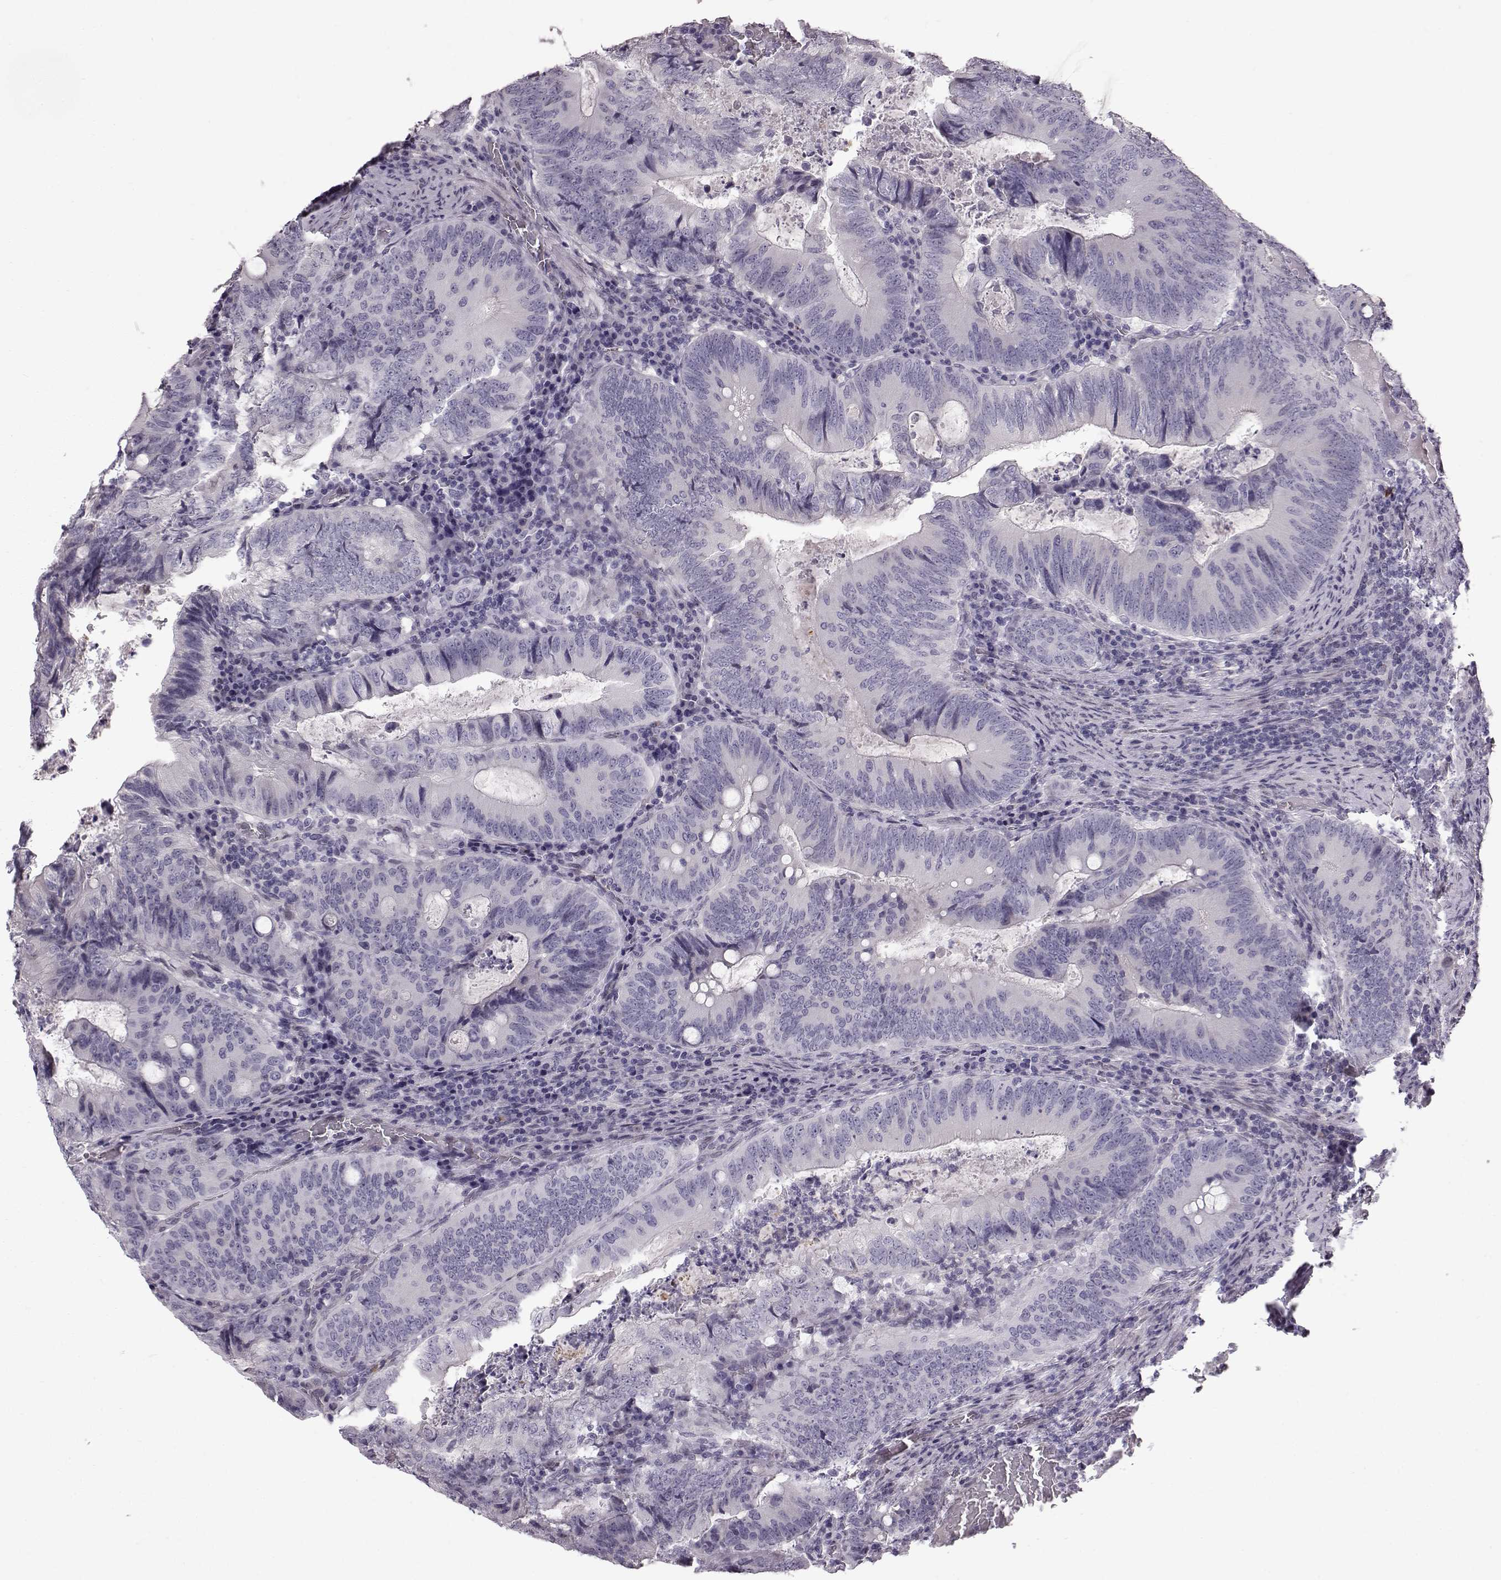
{"staining": {"intensity": "negative", "quantity": "none", "location": "none"}, "tissue": "colorectal cancer", "cell_type": "Tumor cells", "image_type": "cancer", "snomed": [{"axis": "morphology", "description": "Adenocarcinoma, NOS"}, {"axis": "topography", "description": "Colon"}], "caption": "Immunohistochemistry histopathology image of neoplastic tissue: human adenocarcinoma (colorectal) stained with DAB (3,3'-diaminobenzidine) exhibits no significant protein positivity in tumor cells.", "gene": "TCHHL1", "patient": {"sex": "male", "age": 67}}